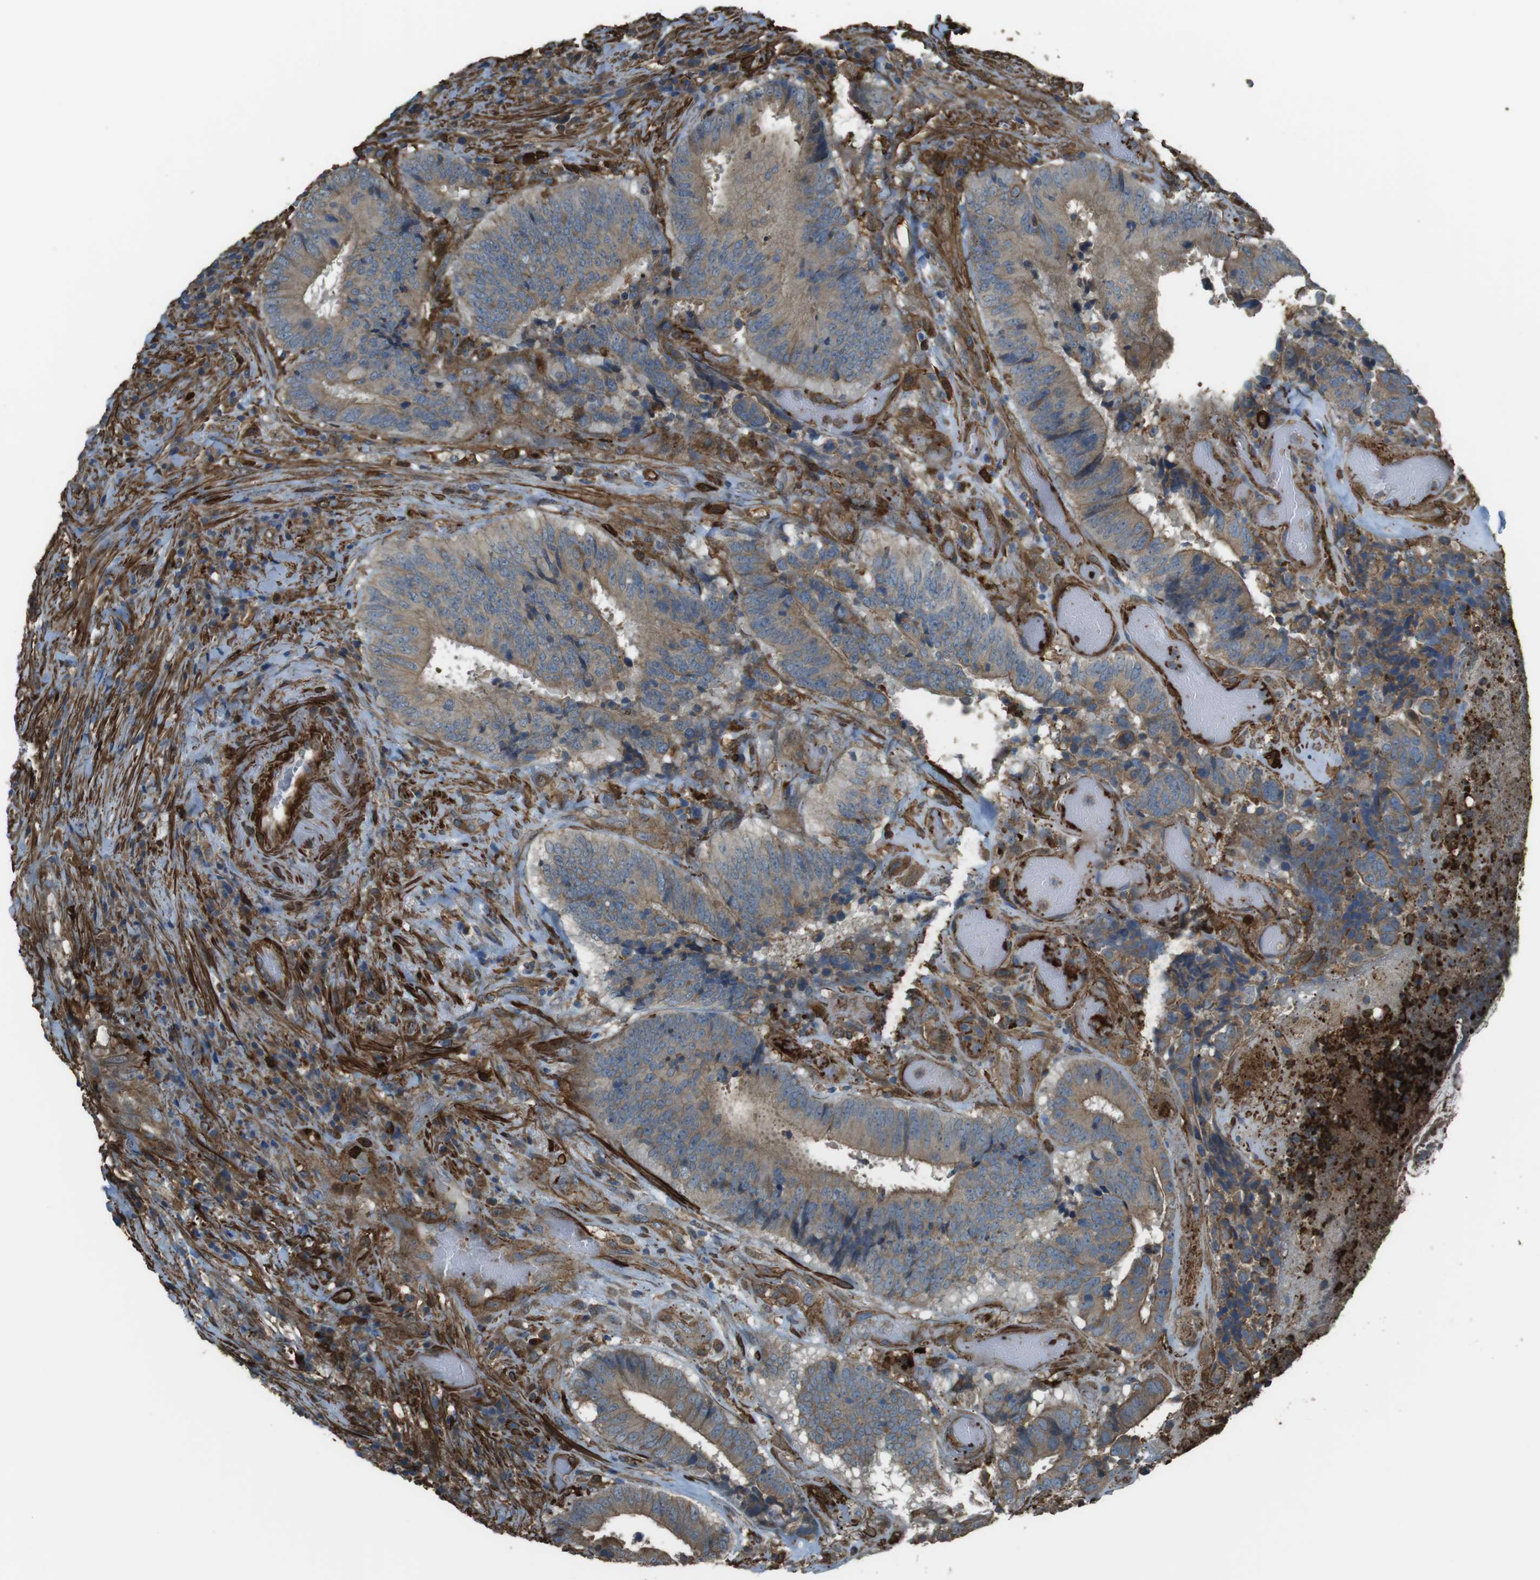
{"staining": {"intensity": "moderate", "quantity": ">75%", "location": "cytoplasmic/membranous"}, "tissue": "colorectal cancer", "cell_type": "Tumor cells", "image_type": "cancer", "snomed": [{"axis": "morphology", "description": "Adenocarcinoma, NOS"}, {"axis": "topography", "description": "Rectum"}], "caption": "Moderate cytoplasmic/membranous expression for a protein is identified in approximately >75% of tumor cells of colorectal cancer (adenocarcinoma) using IHC.", "gene": "SFT2D1", "patient": {"sex": "male", "age": 72}}